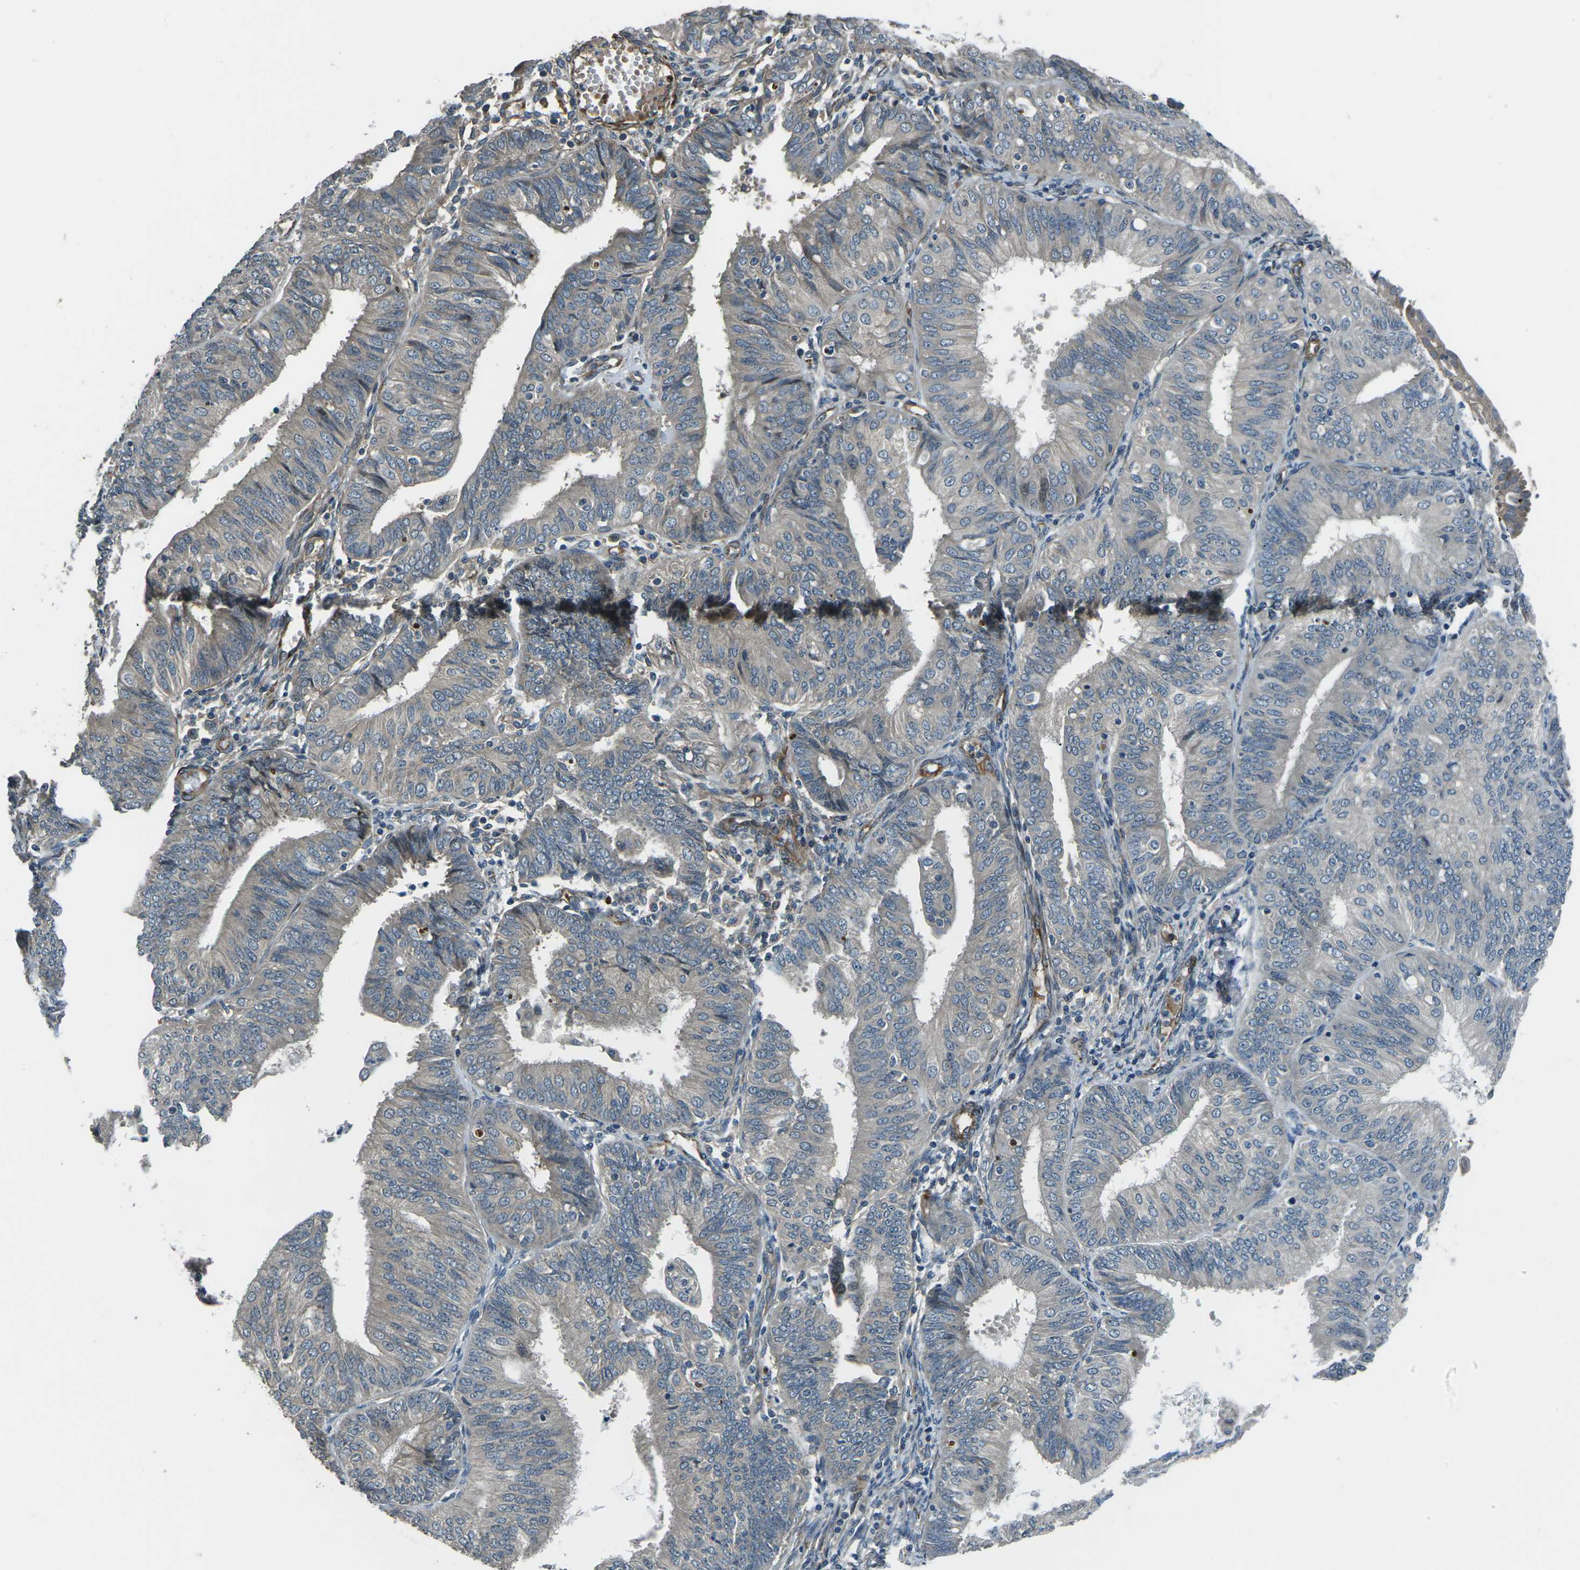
{"staining": {"intensity": "weak", "quantity": "<25%", "location": "cytoplasmic/membranous"}, "tissue": "endometrial cancer", "cell_type": "Tumor cells", "image_type": "cancer", "snomed": [{"axis": "morphology", "description": "Adenocarcinoma, NOS"}, {"axis": "topography", "description": "Endometrium"}], "caption": "This micrograph is of adenocarcinoma (endometrial) stained with immunohistochemistry to label a protein in brown with the nuclei are counter-stained blue. There is no positivity in tumor cells.", "gene": "AFAP1", "patient": {"sex": "female", "age": 58}}